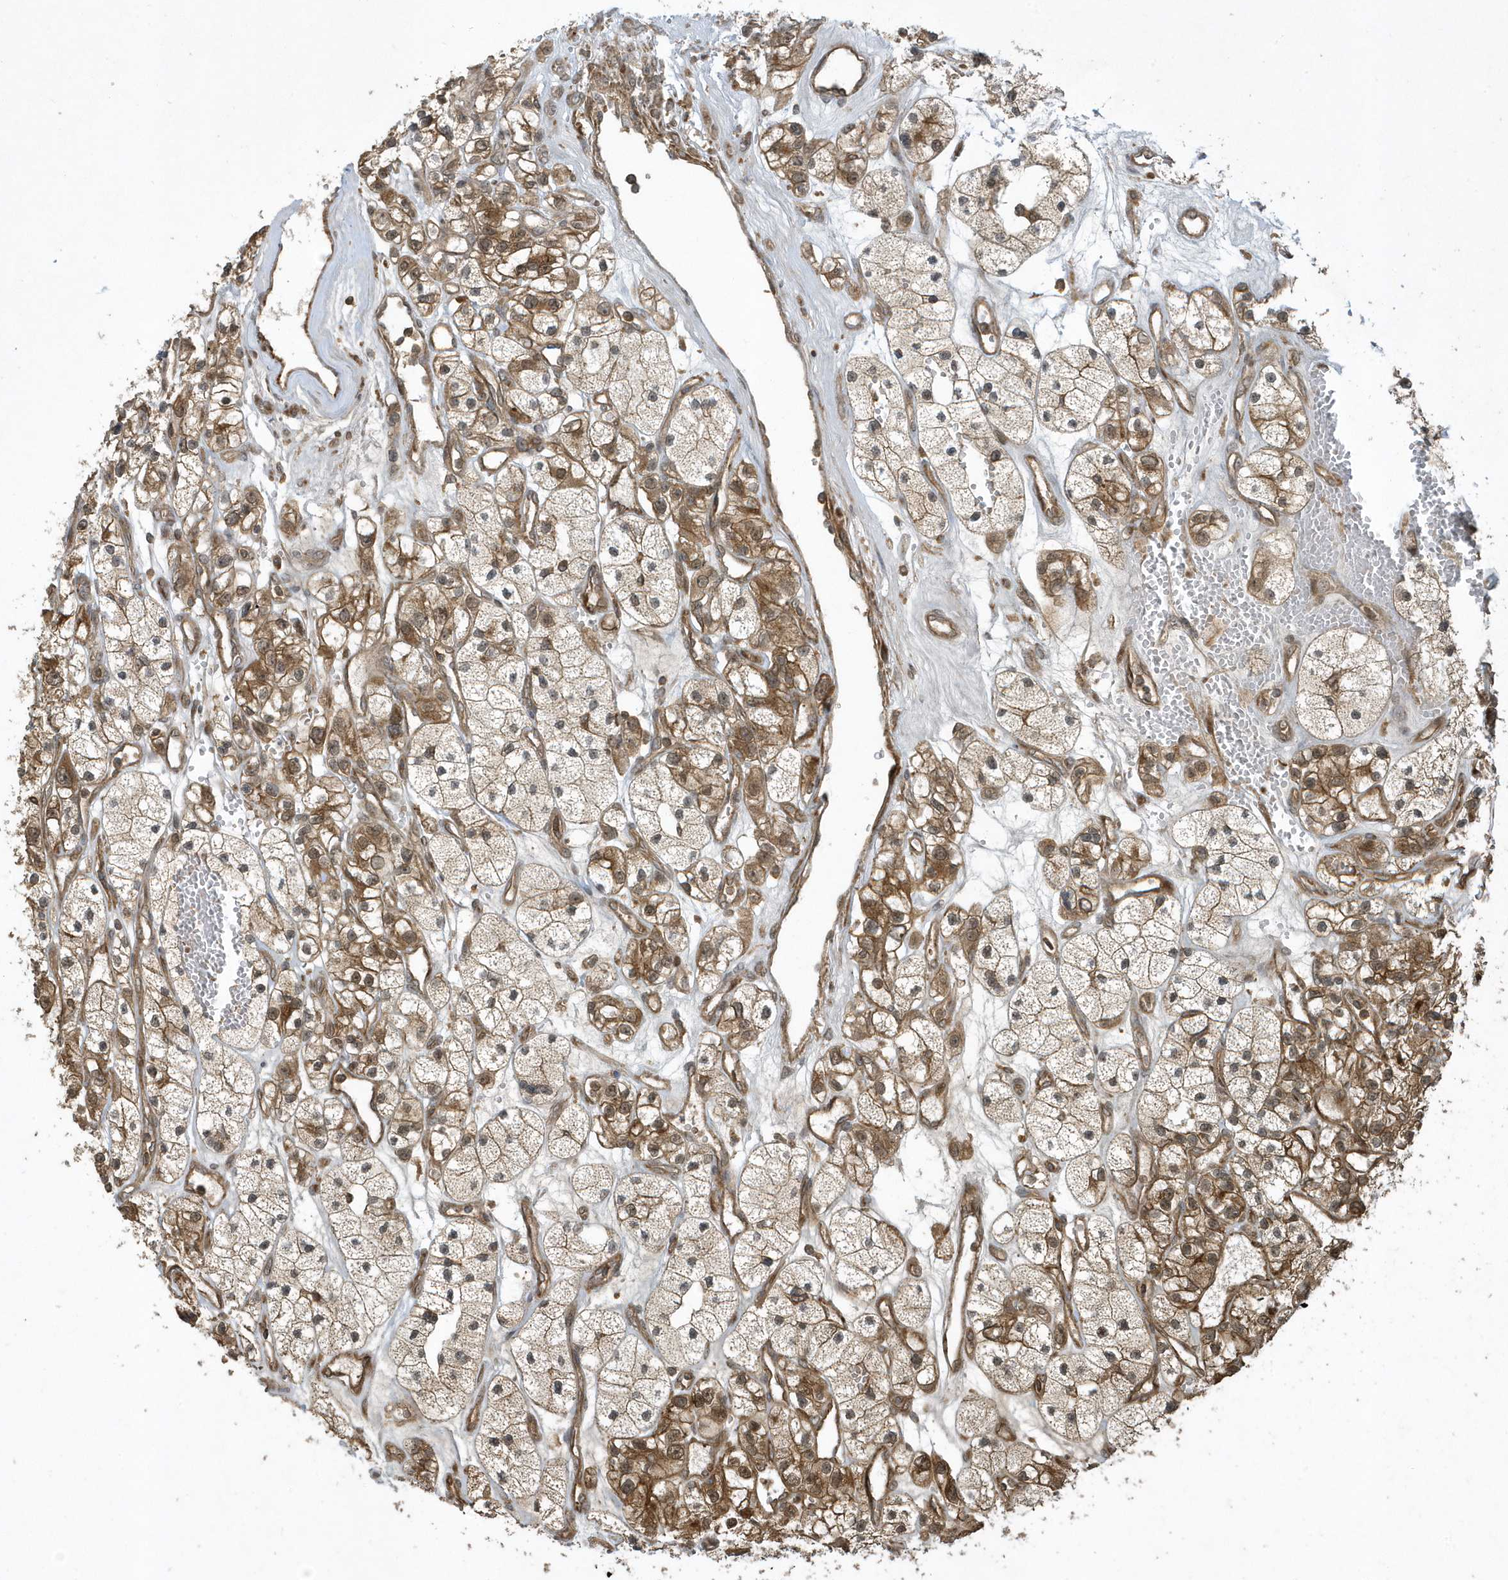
{"staining": {"intensity": "moderate", "quantity": ">75%", "location": "cytoplasmic/membranous"}, "tissue": "renal cancer", "cell_type": "Tumor cells", "image_type": "cancer", "snomed": [{"axis": "morphology", "description": "Adenocarcinoma, NOS"}, {"axis": "topography", "description": "Kidney"}], "caption": "DAB (3,3'-diaminobenzidine) immunohistochemical staining of human renal cancer demonstrates moderate cytoplasmic/membranous protein expression in about >75% of tumor cells.", "gene": "STAMBP", "patient": {"sex": "female", "age": 57}}